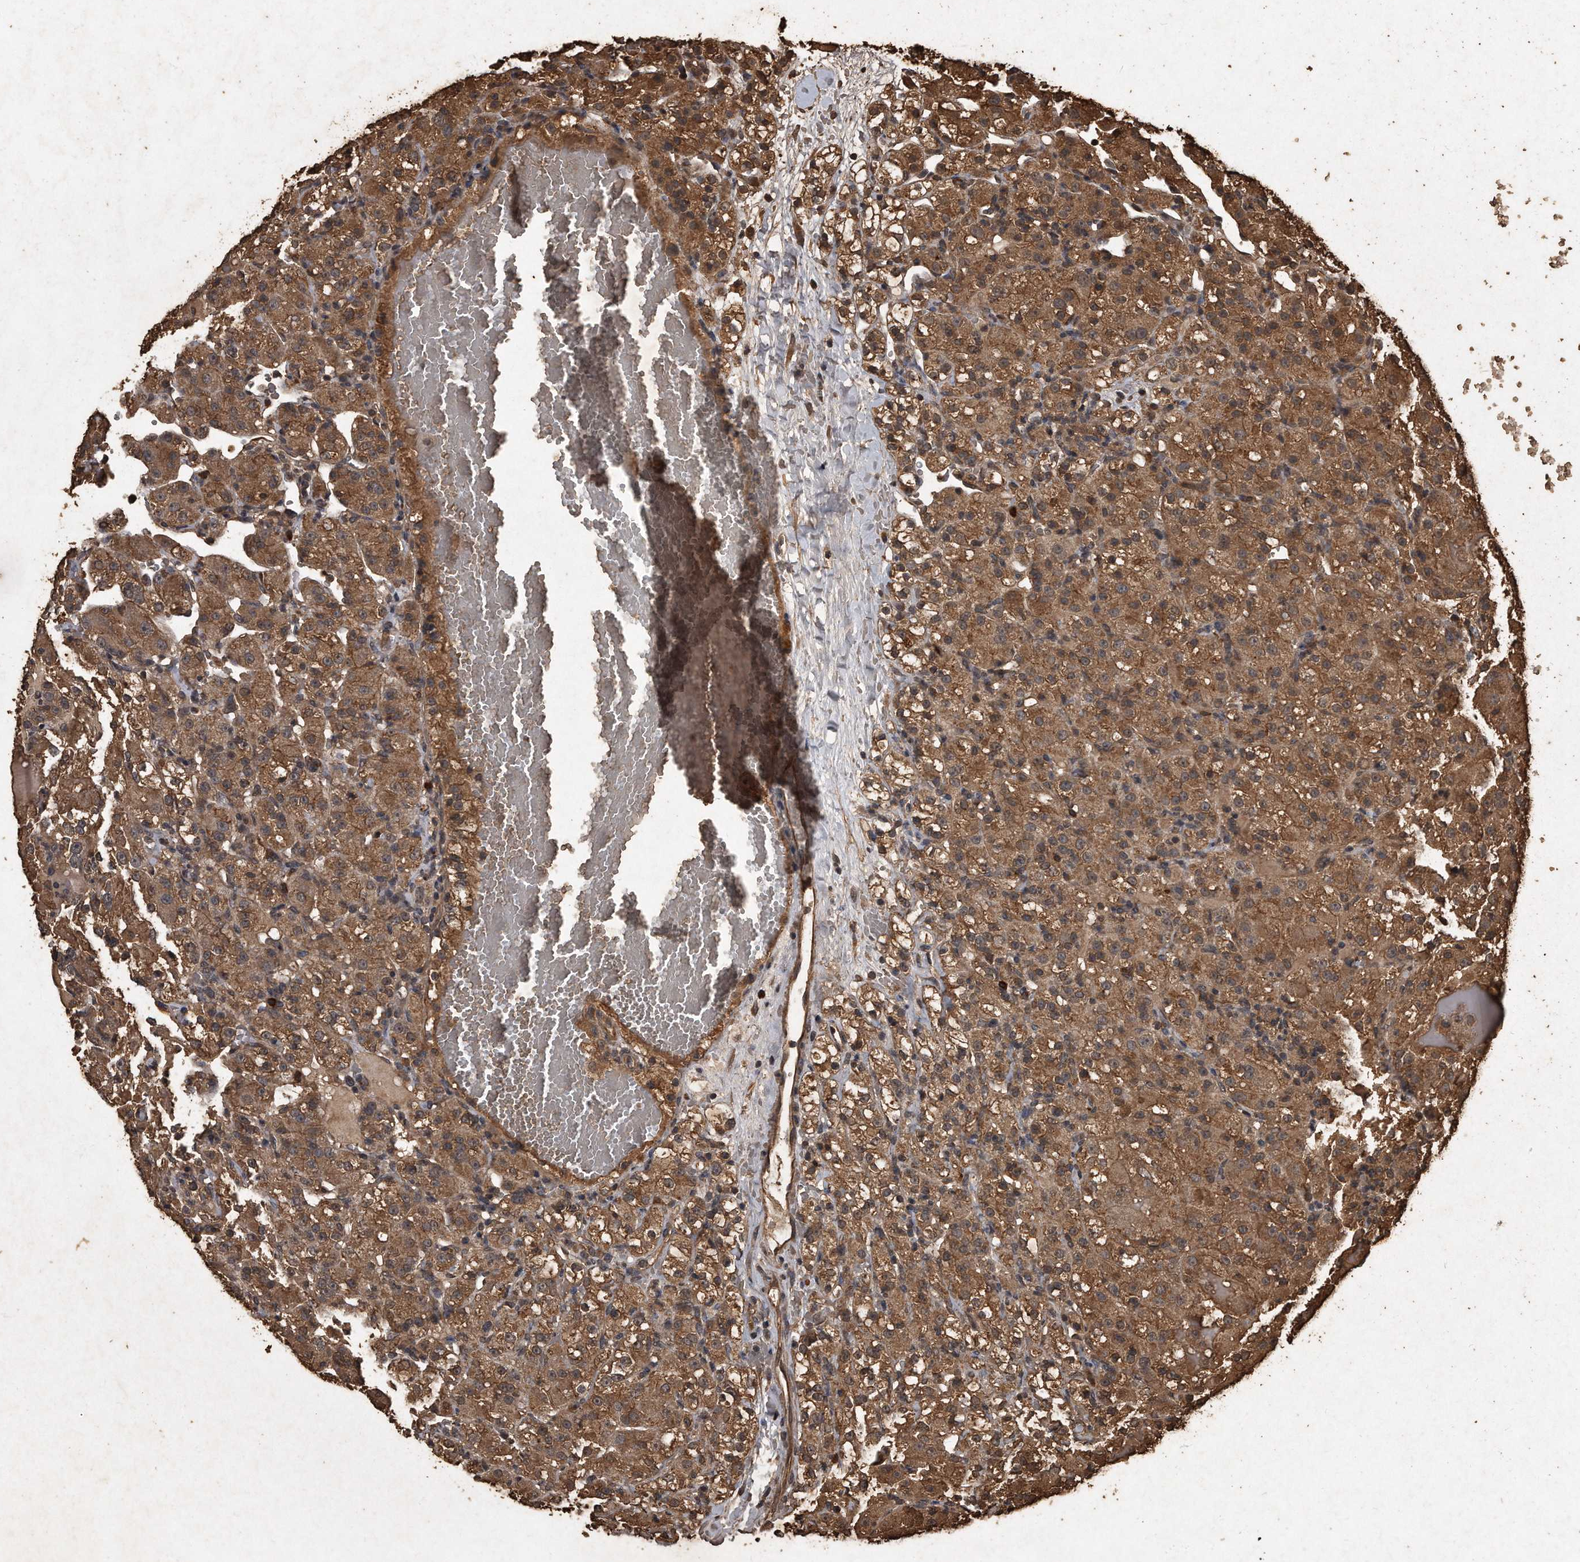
{"staining": {"intensity": "moderate", "quantity": ">75%", "location": "cytoplasmic/membranous"}, "tissue": "renal cancer", "cell_type": "Tumor cells", "image_type": "cancer", "snomed": [{"axis": "morphology", "description": "Normal tissue, NOS"}, {"axis": "morphology", "description": "Adenocarcinoma, NOS"}, {"axis": "topography", "description": "Kidney"}], "caption": "This is an image of immunohistochemistry (IHC) staining of adenocarcinoma (renal), which shows moderate expression in the cytoplasmic/membranous of tumor cells.", "gene": "CFLAR", "patient": {"sex": "male", "age": 61}}